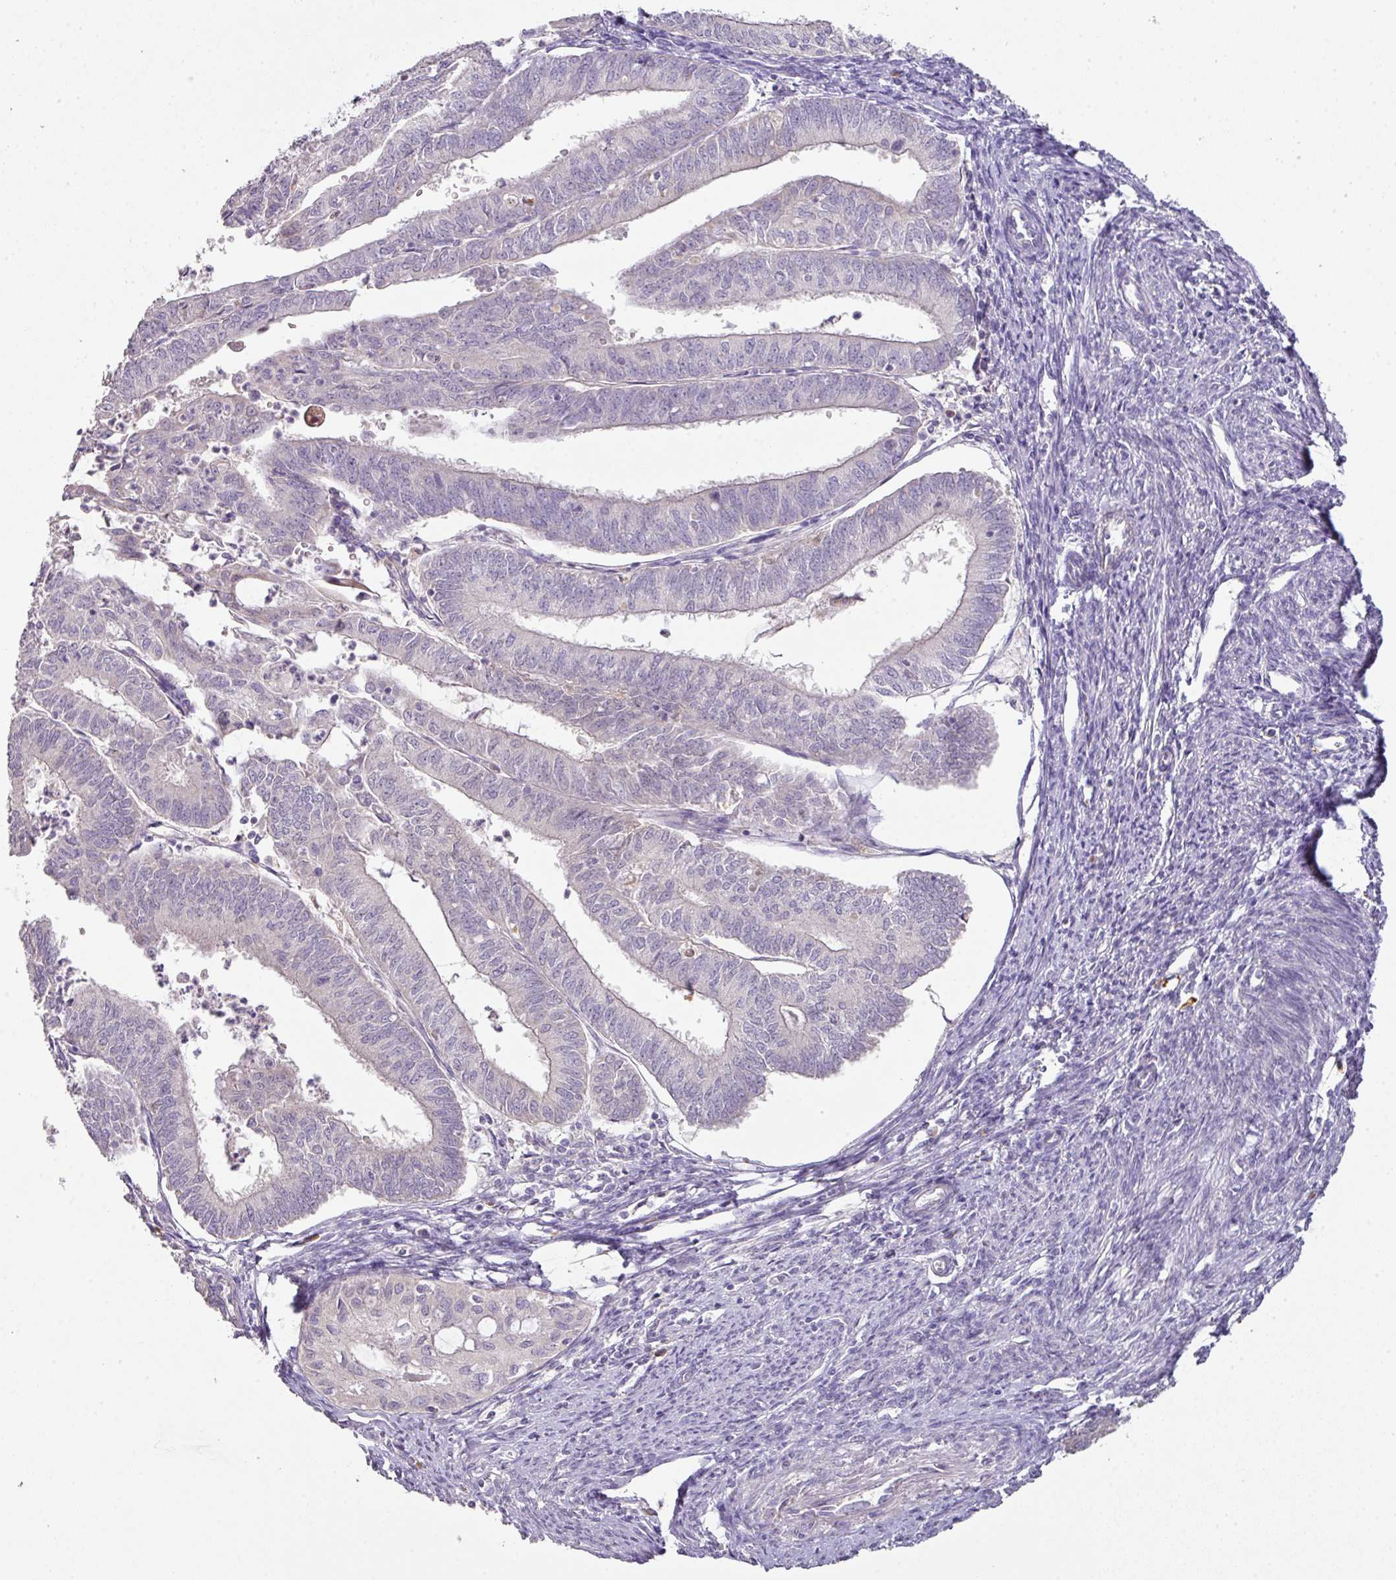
{"staining": {"intensity": "negative", "quantity": "none", "location": "none"}, "tissue": "endometrial cancer", "cell_type": "Tumor cells", "image_type": "cancer", "snomed": [{"axis": "morphology", "description": "Adenocarcinoma, NOS"}, {"axis": "topography", "description": "Endometrium"}], "caption": "IHC image of human endometrial cancer stained for a protein (brown), which displays no expression in tumor cells.", "gene": "ZNF266", "patient": {"sex": "female", "age": 70}}